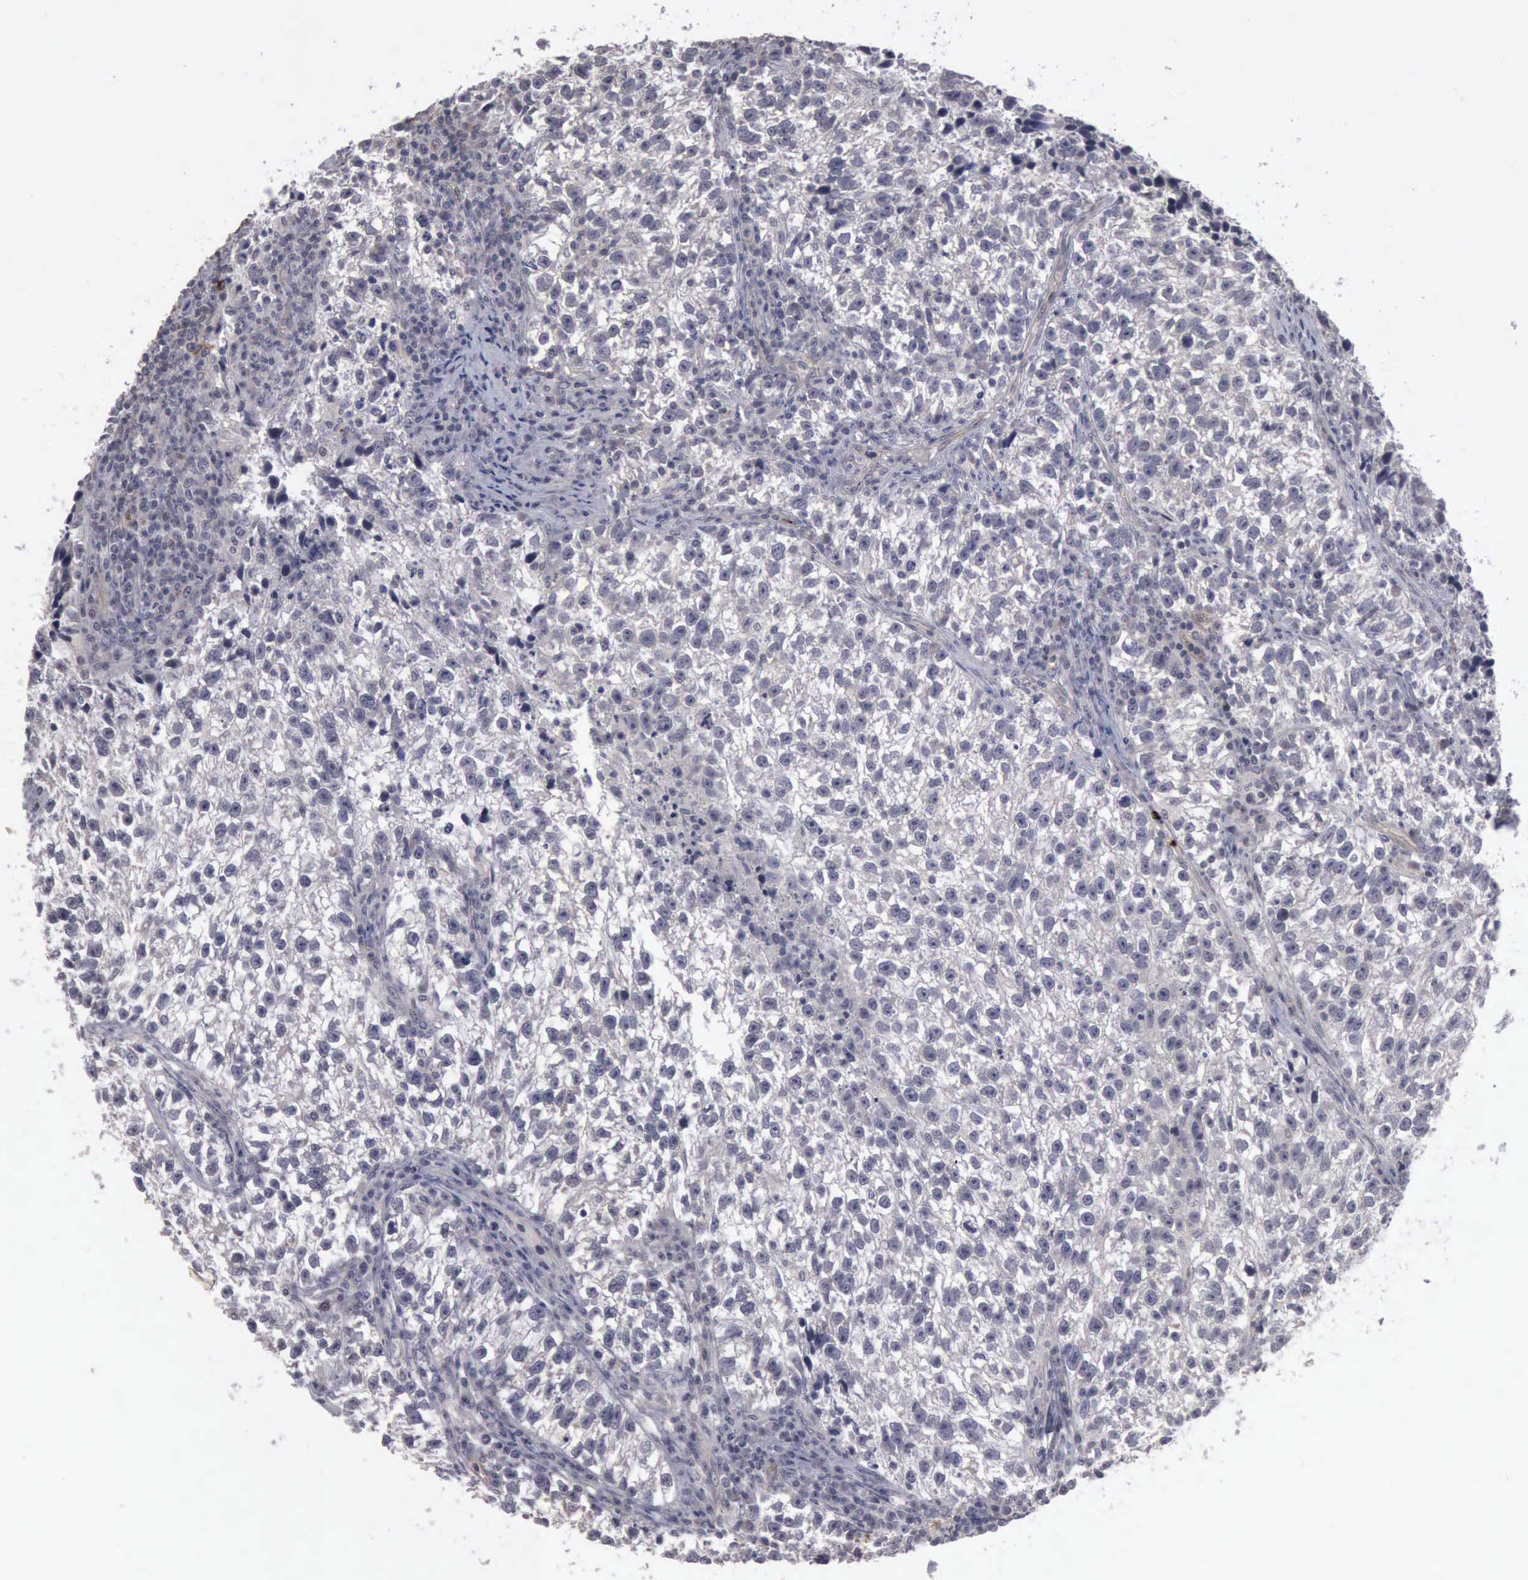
{"staining": {"intensity": "negative", "quantity": "none", "location": "none"}, "tissue": "testis cancer", "cell_type": "Tumor cells", "image_type": "cancer", "snomed": [{"axis": "morphology", "description": "Seminoma, NOS"}, {"axis": "topography", "description": "Testis"}], "caption": "Tumor cells are negative for brown protein staining in seminoma (testis).", "gene": "MMP9", "patient": {"sex": "male", "age": 38}}